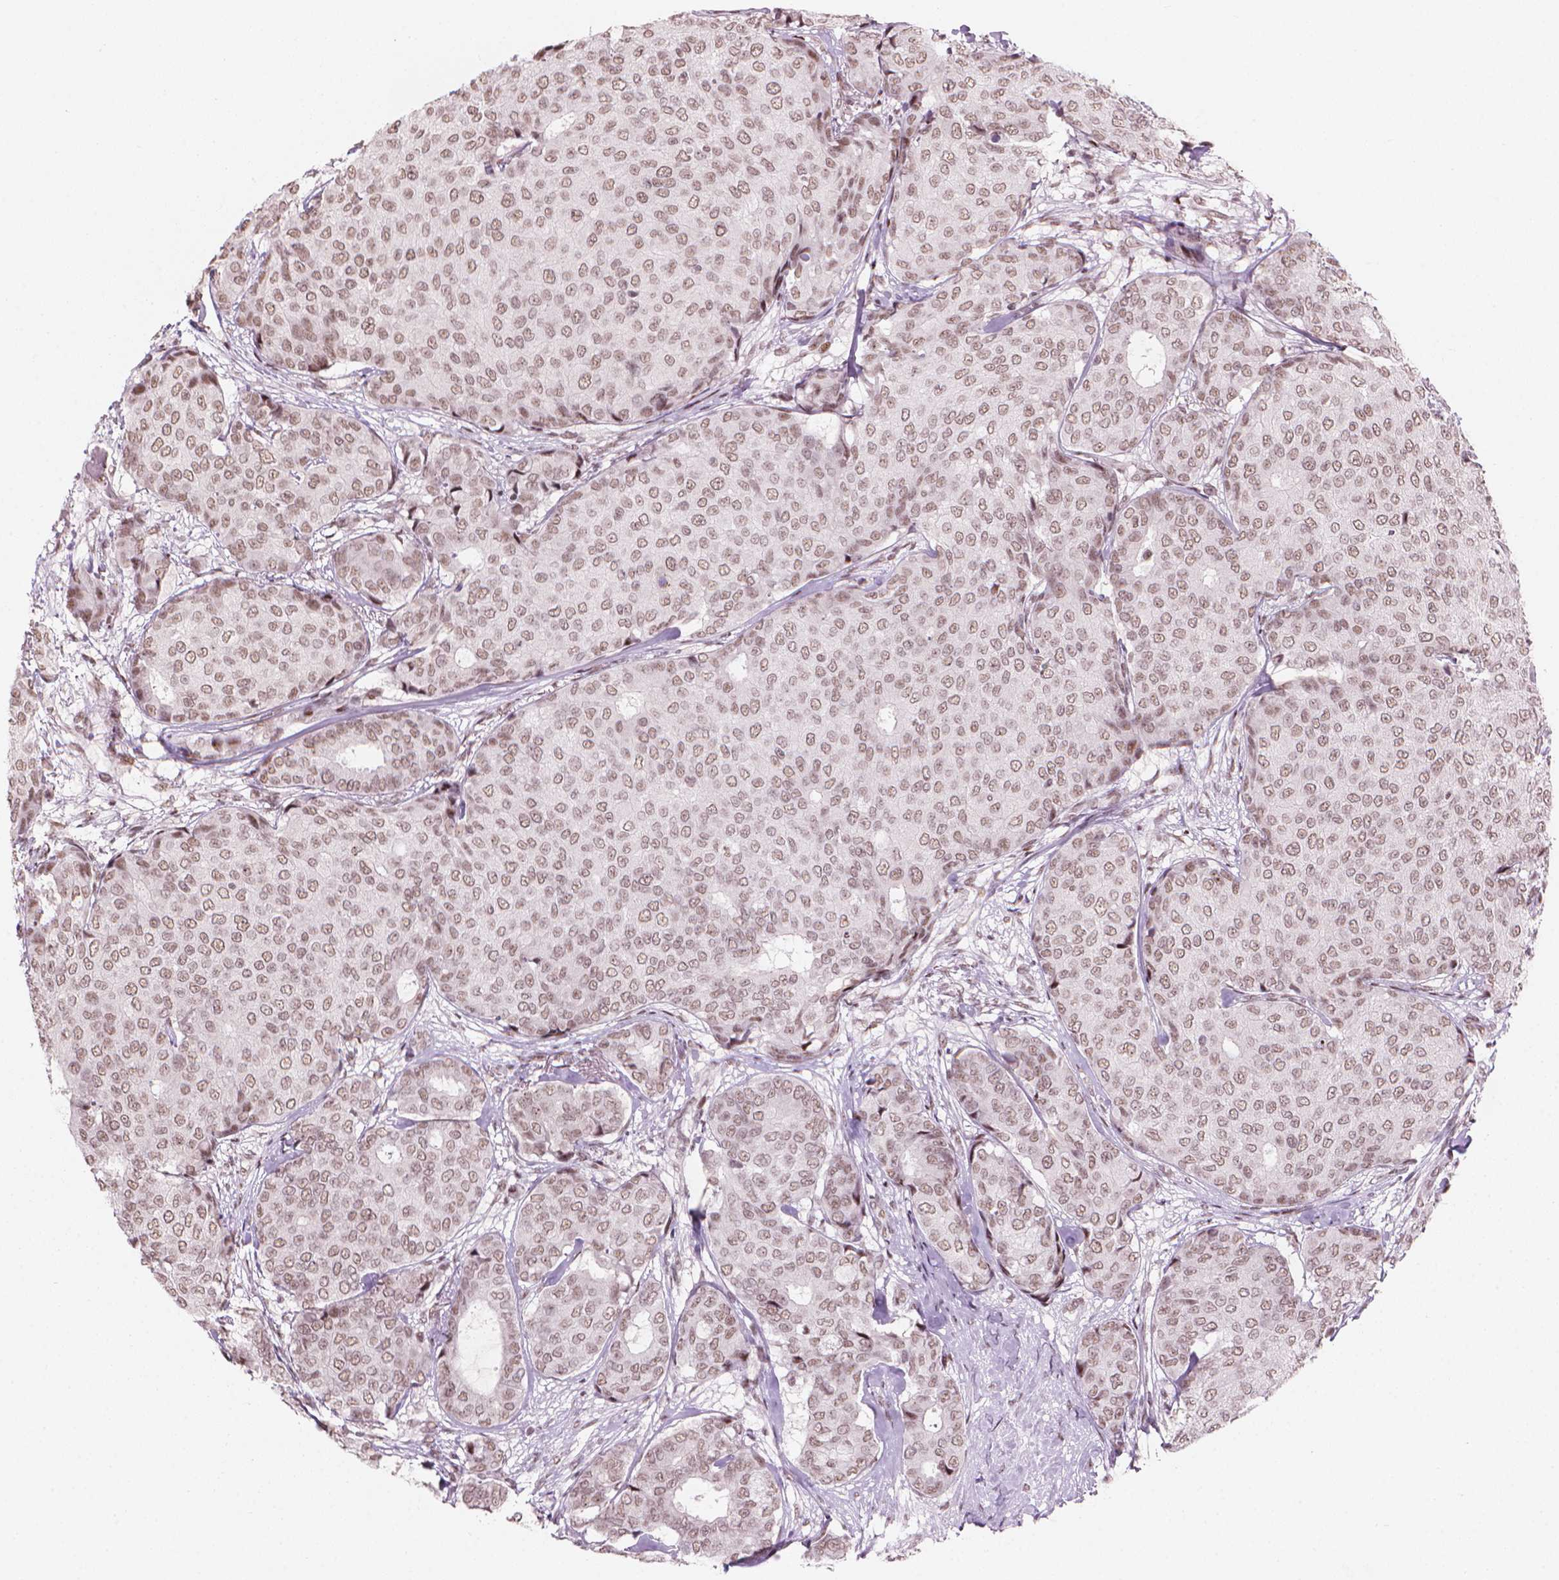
{"staining": {"intensity": "moderate", "quantity": ">75%", "location": "nuclear"}, "tissue": "breast cancer", "cell_type": "Tumor cells", "image_type": "cancer", "snomed": [{"axis": "morphology", "description": "Duct carcinoma"}, {"axis": "topography", "description": "Breast"}], "caption": "Moderate nuclear staining is seen in about >75% of tumor cells in breast invasive ductal carcinoma.", "gene": "HES7", "patient": {"sex": "female", "age": 75}}